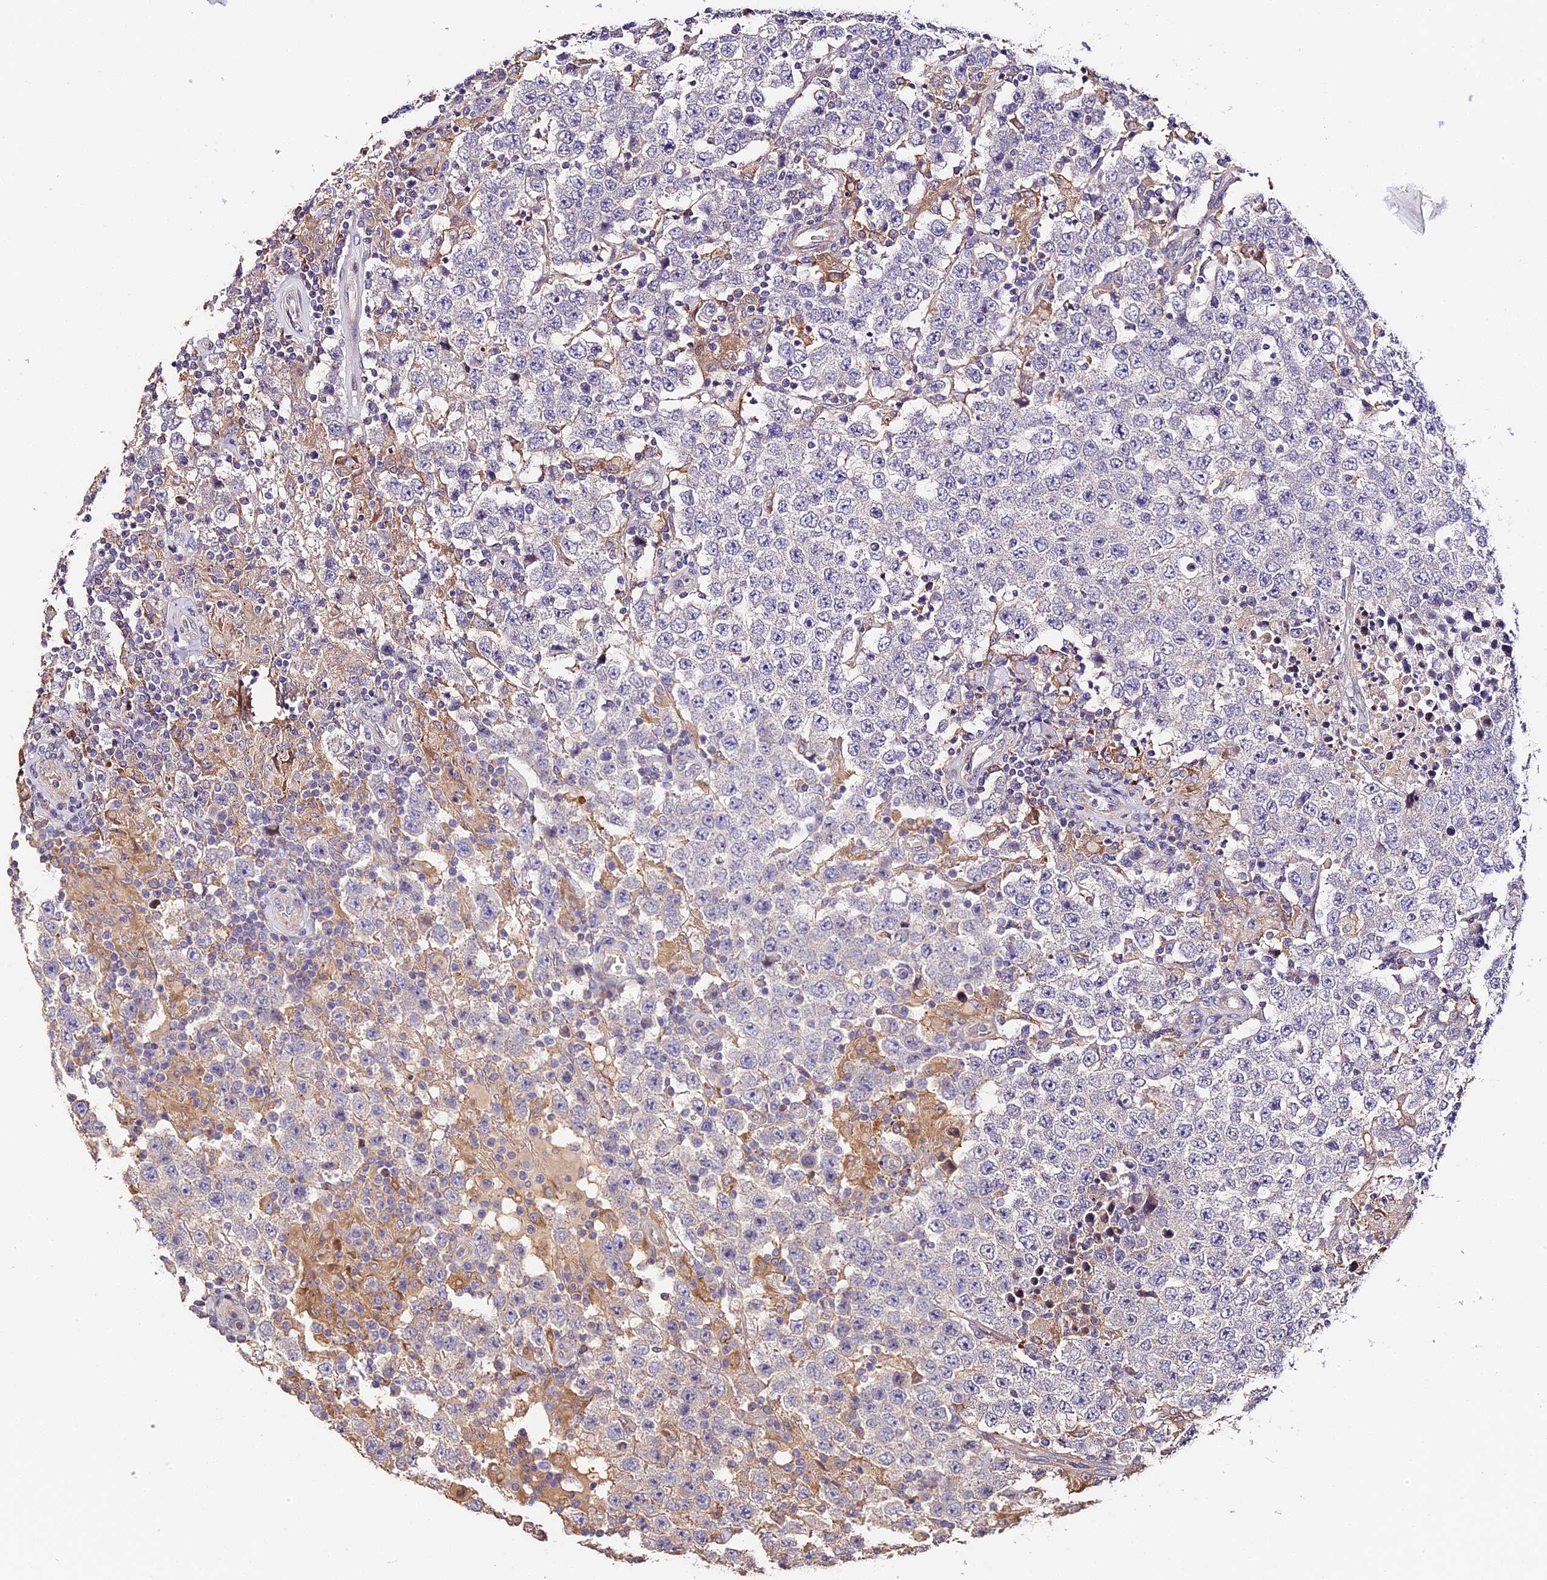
{"staining": {"intensity": "negative", "quantity": "none", "location": "none"}, "tissue": "testis cancer", "cell_type": "Tumor cells", "image_type": "cancer", "snomed": [{"axis": "morphology", "description": "Normal tissue, NOS"}, {"axis": "morphology", "description": "Urothelial carcinoma, High grade"}, {"axis": "morphology", "description": "Seminoma, NOS"}, {"axis": "morphology", "description": "Carcinoma, Embryonal, NOS"}, {"axis": "topography", "description": "Urinary bladder"}, {"axis": "topography", "description": "Testis"}], "caption": "Immunohistochemistry image of neoplastic tissue: human testis cancer (embryonal carcinoma) stained with DAB reveals no significant protein staining in tumor cells.", "gene": "ARHGAP17", "patient": {"sex": "male", "age": 41}}